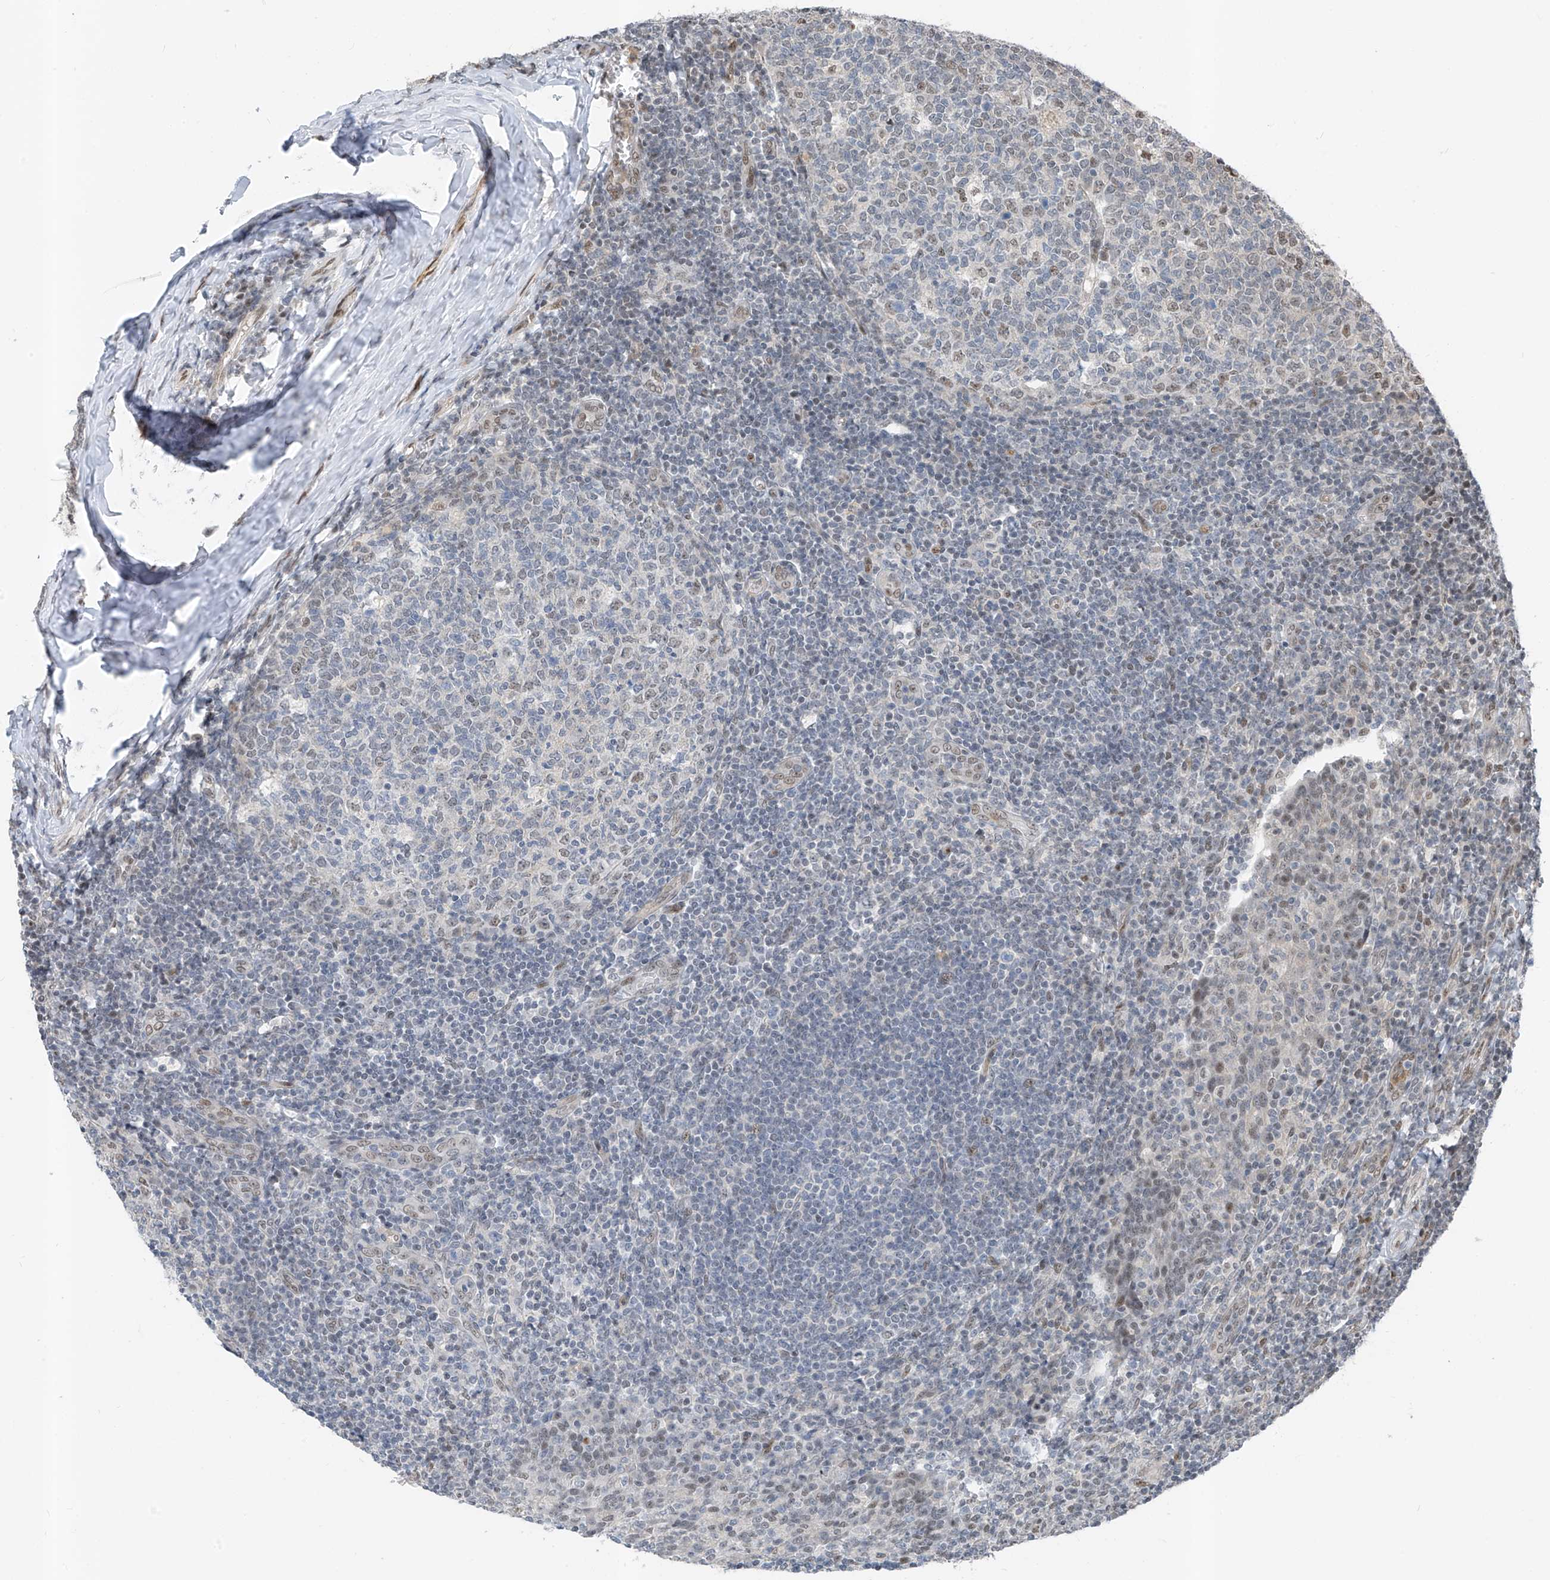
{"staining": {"intensity": "weak", "quantity": "<25%", "location": "nuclear"}, "tissue": "tonsil", "cell_type": "Germinal center cells", "image_type": "normal", "snomed": [{"axis": "morphology", "description": "Normal tissue, NOS"}, {"axis": "topography", "description": "Tonsil"}], "caption": "IHC micrograph of unremarkable tonsil: human tonsil stained with DAB displays no significant protein expression in germinal center cells.", "gene": "RBP7", "patient": {"sex": "female", "age": 19}}